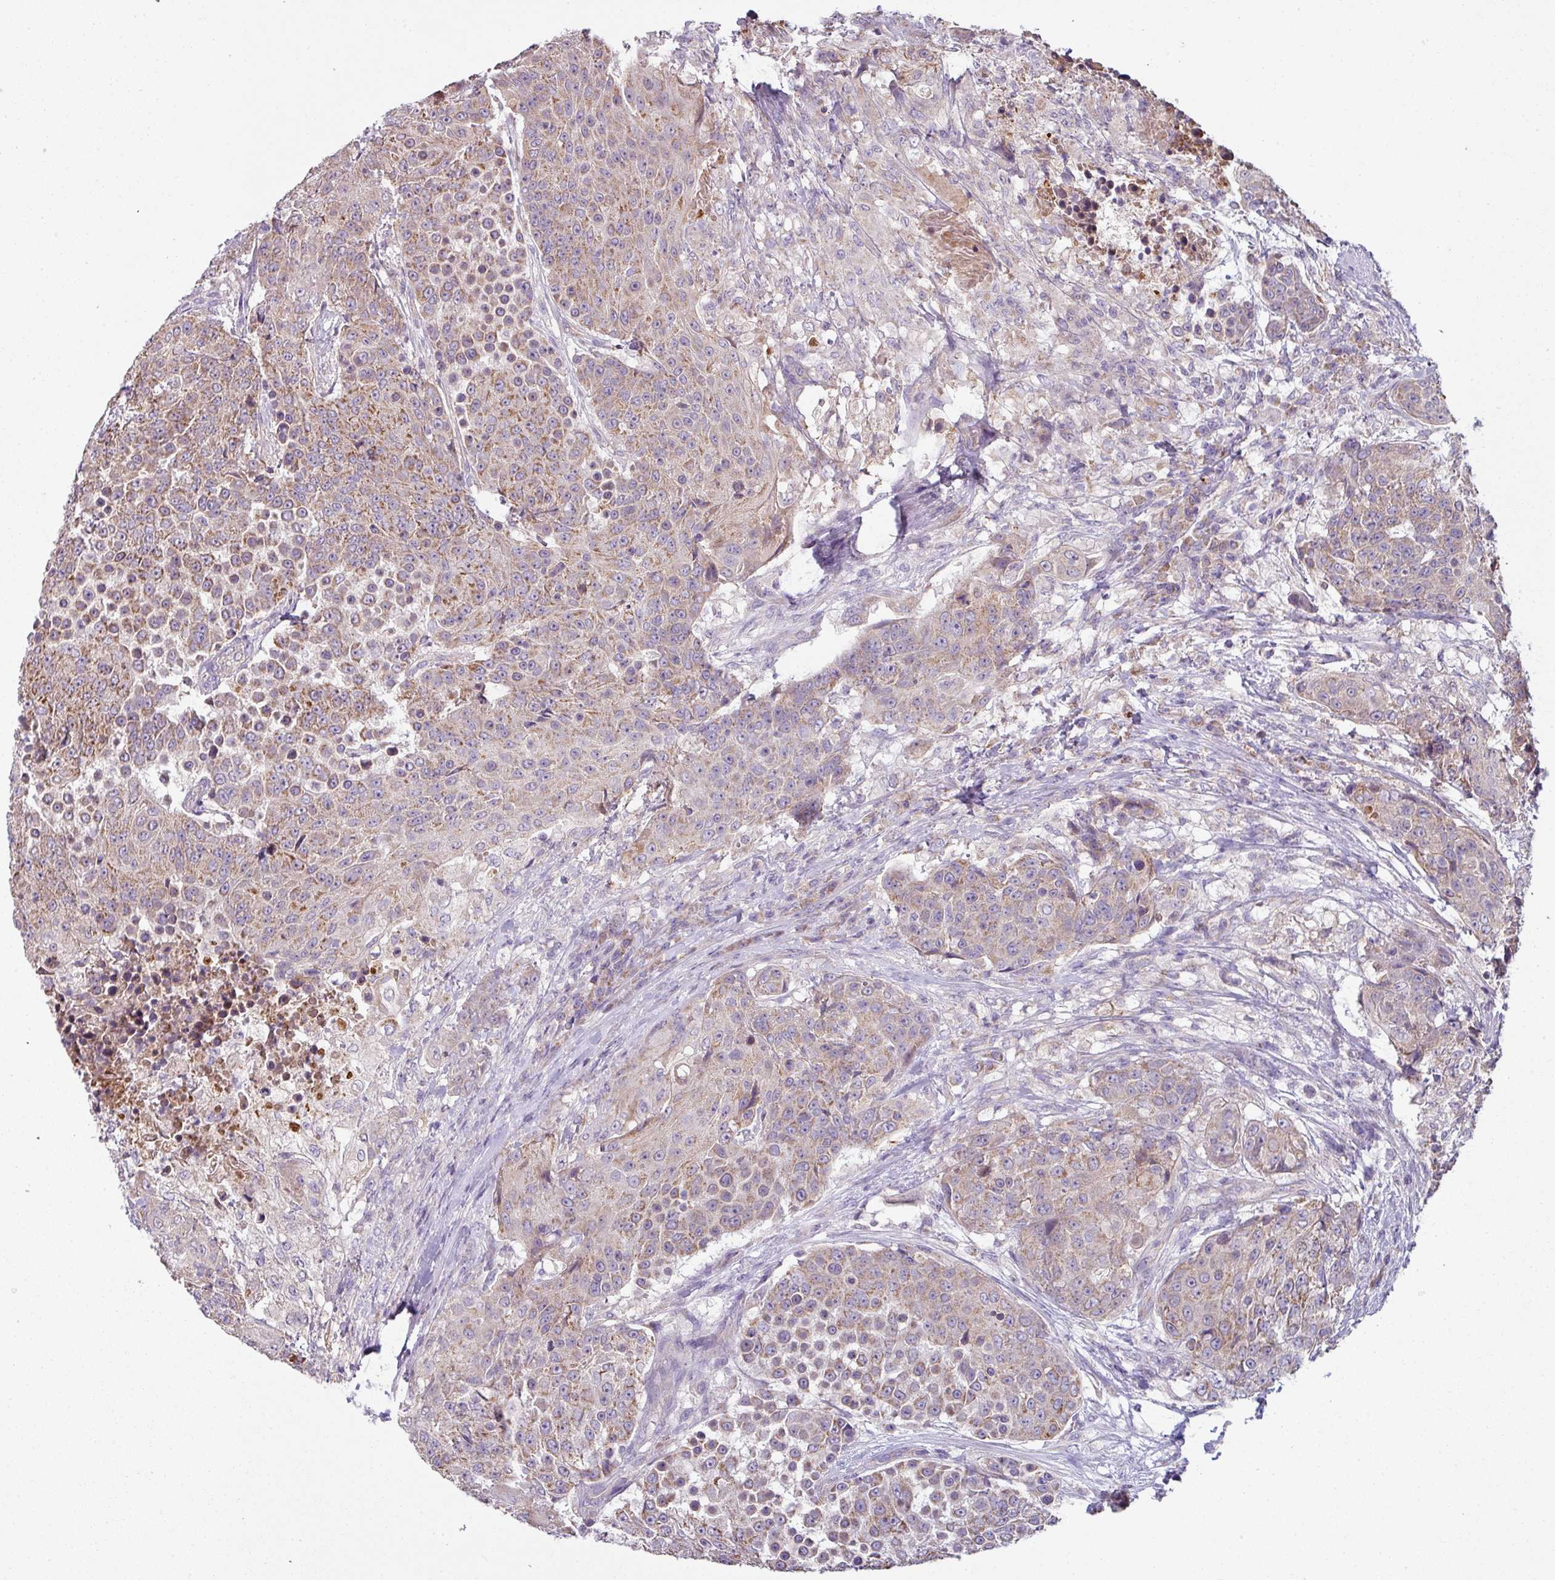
{"staining": {"intensity": "moderate", "quantity": ">75%", "location": "cytoplasmic/membranous"}, "tissue": "urothelial cancer", "cell_type": "Tumor cells", "image_type": "cancer", "snomed": [{"axis": "morphology", "description": "Urothelial carcinoma, High grade"}, {"axis": "topography", "description": "Urinary bladder"}], "caption": "Tumor cells exhibit medium levels of moderate cytoplasmic/membranous positivity in about >75% of cells in human high-grade urothelial carcinoma.", "gene": "LRRC9", "patient": {"sex": "female", "age": 63}}